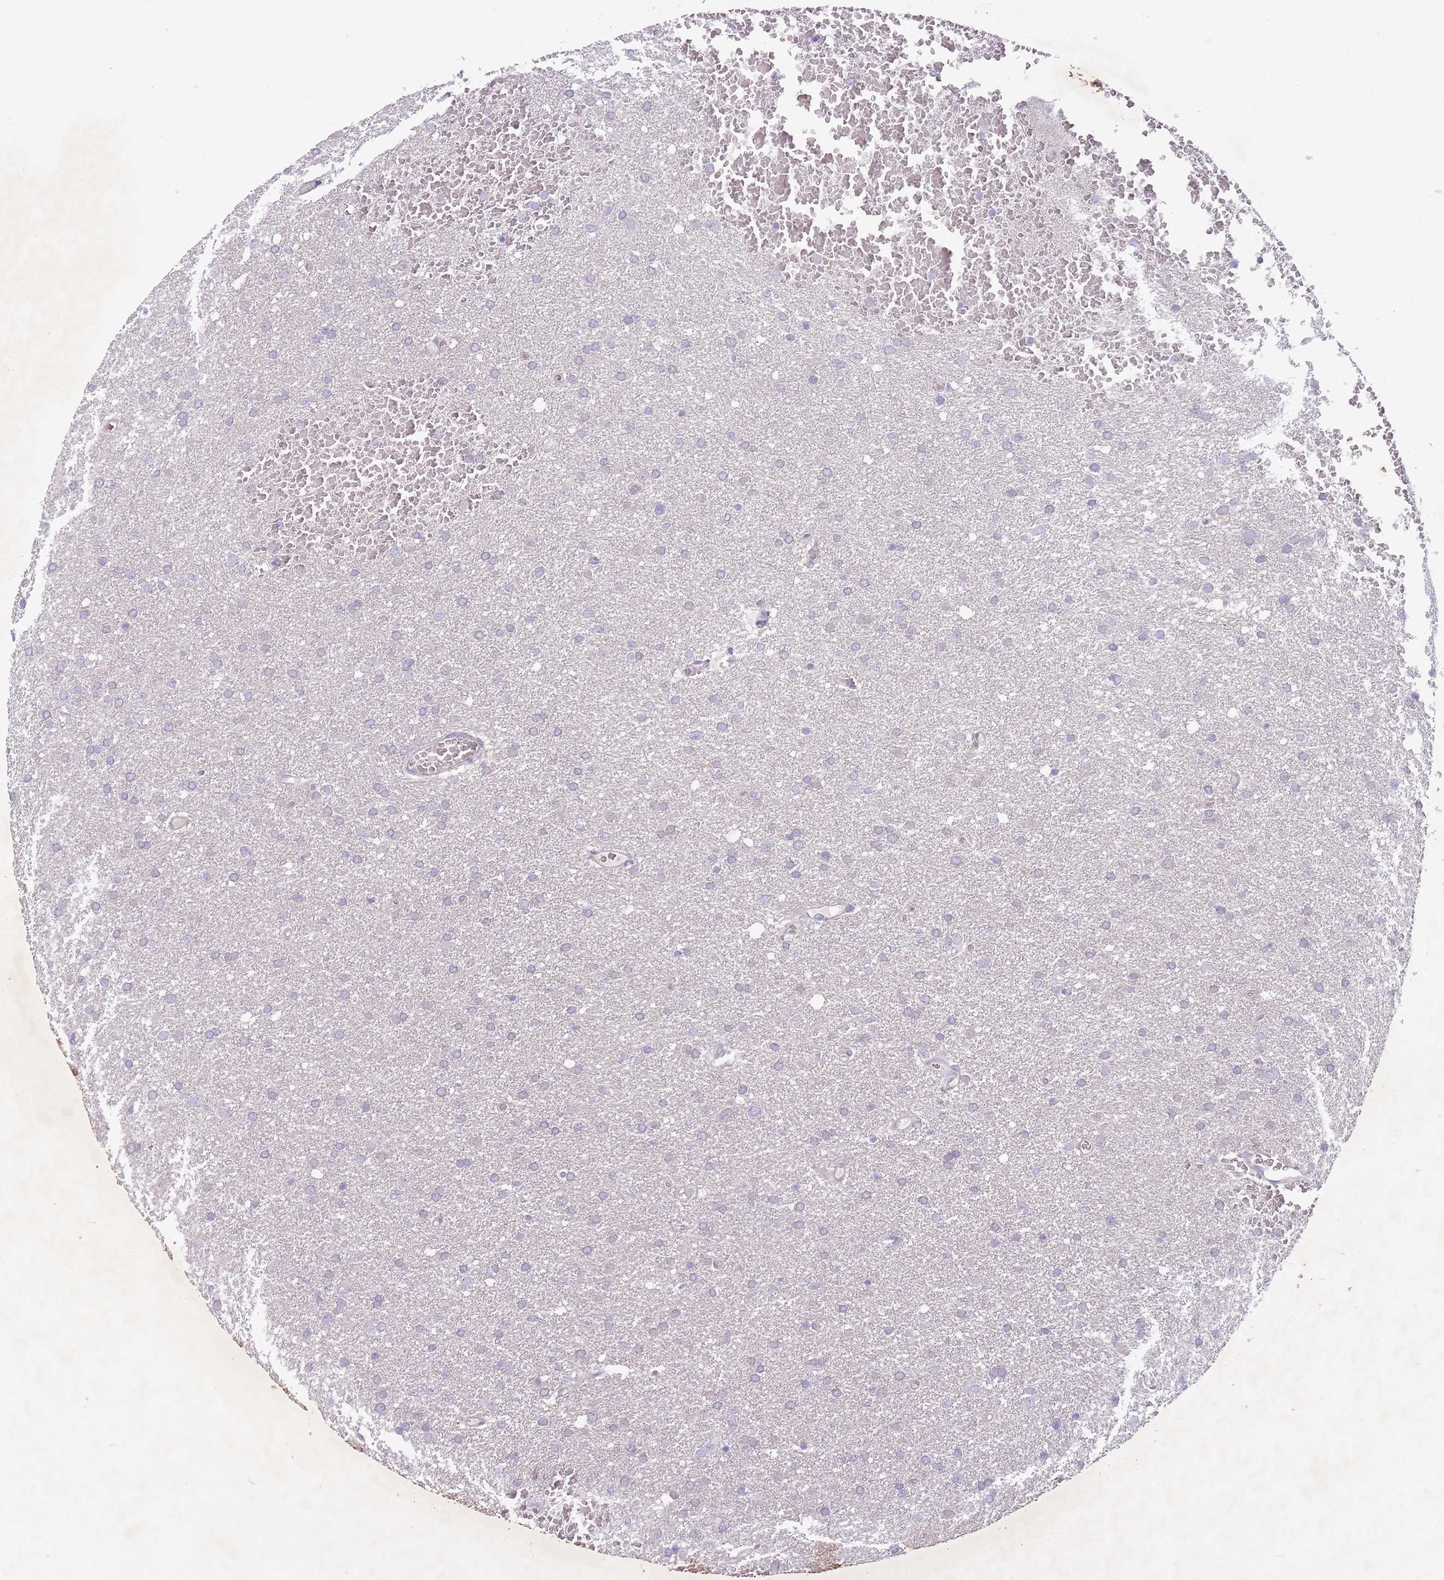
{"staining": {"intensity": "negative", "quantity": "none", "location": "none"}, "tissue": "glioma", "cell_type": "Tumor cells", "image_type": "cancer", "snomed": [{"axis": "morphology", "description": "Glioma, malignant, High grade"}, {"axis": "topography", "description": "Cerebral cortex"}], "caption": "An image of malignant high-grade glioma stained for a protein displays no brown staining in tumor cells. The staining is performed using DAB (3,3'-diaminobenzidine) brown chromogen with nuclei counter-stained in using hematoxylin.", "gene": "PNPLA5", "patient": {"sex": "female", "age": 36}}